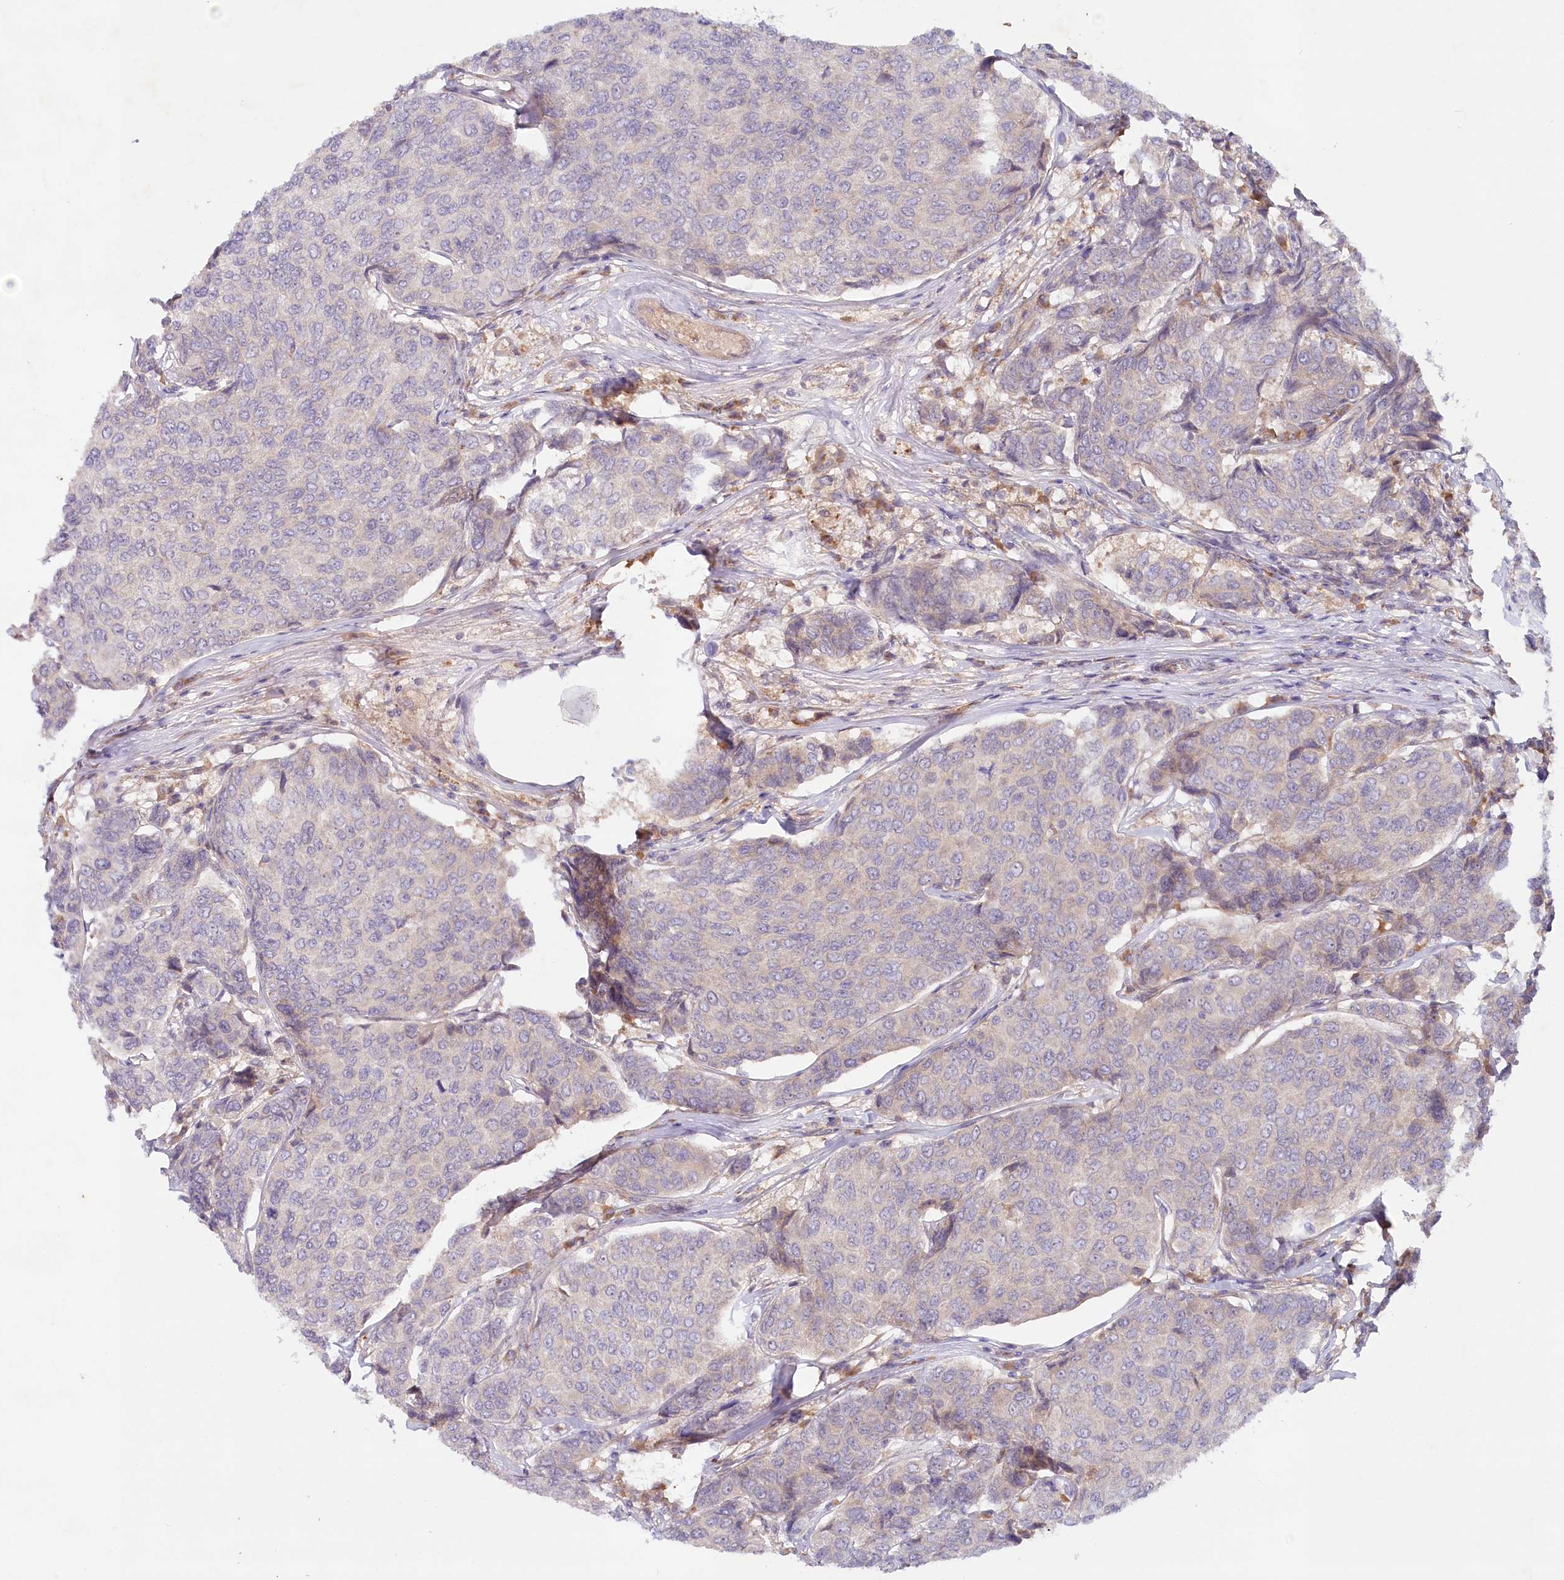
{"staining": {"intensity": "negative", "quantity": "none", "location": "none"}, "tissue": "breast cancer", "cell_type": "Tumor cells", "image_type": "cancer", "snomed": [{"axis": "morphology", "description": "Duct carcinoma"}, {"axis": "topography", "description": "Breast"}], "caption": "Infiltrating ductal carcinoma (breast) was stained to show a protein in brown. There is no significant staining in tumor cells.", "gene": "TNIP1", "patient": {"sex": "female", "age": 55}}